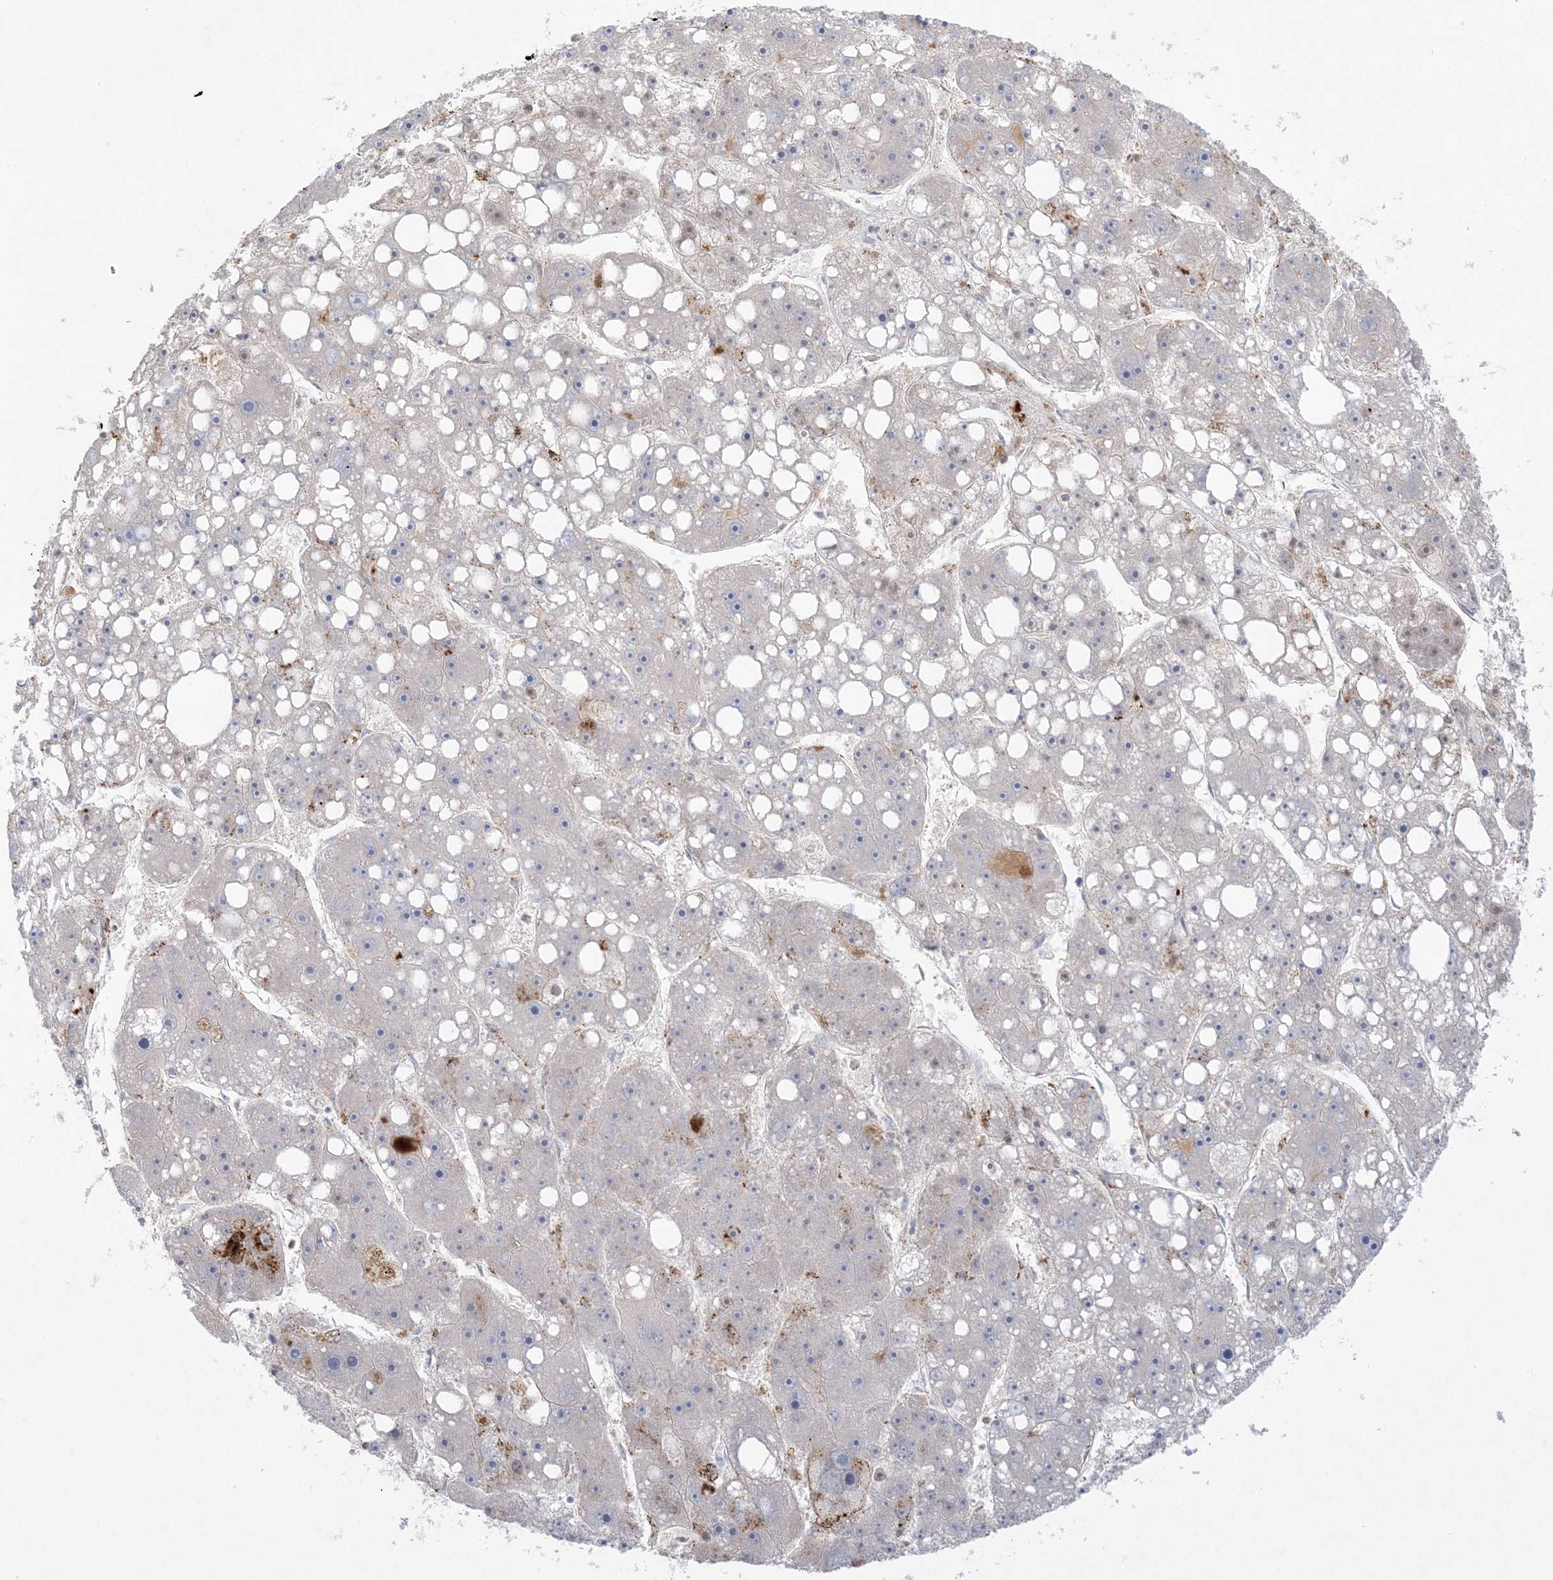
{"staining": {"intensity": "negative", "quantity": "none", "location": "none"}, "tissue": "liver cancer", "cell_type": "Tumor cells", "image_type": "cancer", "snomed": [{"axis": "morphology", "description": "Carcinoma, Hepatocellular, NOS"}, {"axis": "topography", "description": "Liver"}], "caption": "High power microscopy micrograph of an immunohistochemistry histopathology image of hepatocellular carcinoma (liver), revealing no significant positivity in tumor cells.", "gene": "KCTD6", "patient": {"sex": "female", "age": 61}}